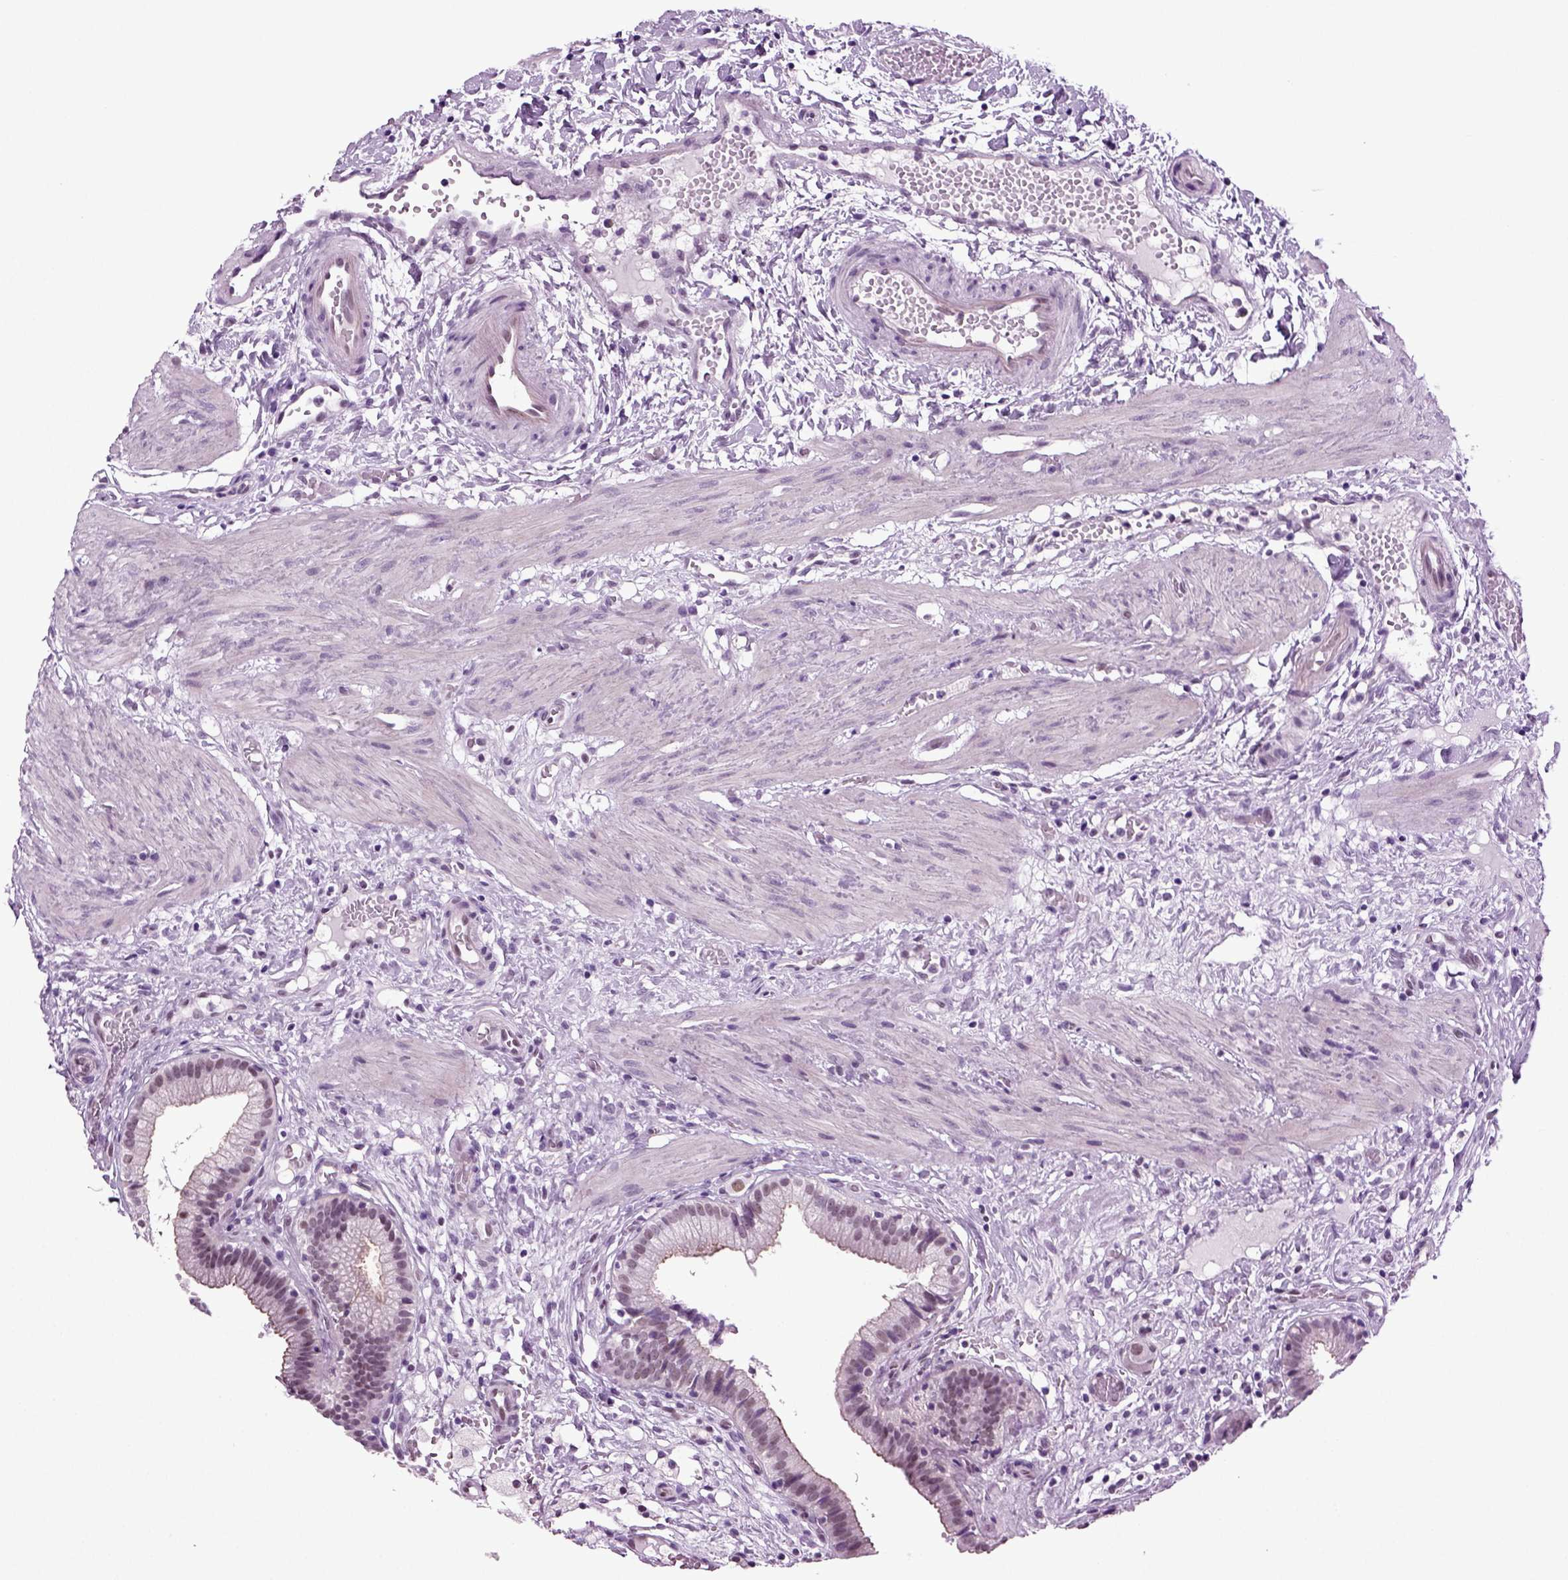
{"staining": {"intensity": "negative", "quantity": "none", "location": "none"}, "tissue": "gallbladder", "cell_type": "Glandular cells", "image_type": "normal", "snomed": [{"axis": "morphology", "description": "Normal tissue, NOS"}, {"axis": "topography", "description": "Gallbladder"}], "caption": "Immunohistochemistry (IHC) image of benign human gallbladder stained for a protein (brown), which reveals no positivity in glandular cells. Brightfield microscopy of immunohistochemistry stained with DAB (3,3'-diaminobenzidine) (brown) and hematoxylin (blue), captured at high magnification.", "gene": "RFX3", "patient": {"sex": "female", "age": 24}}